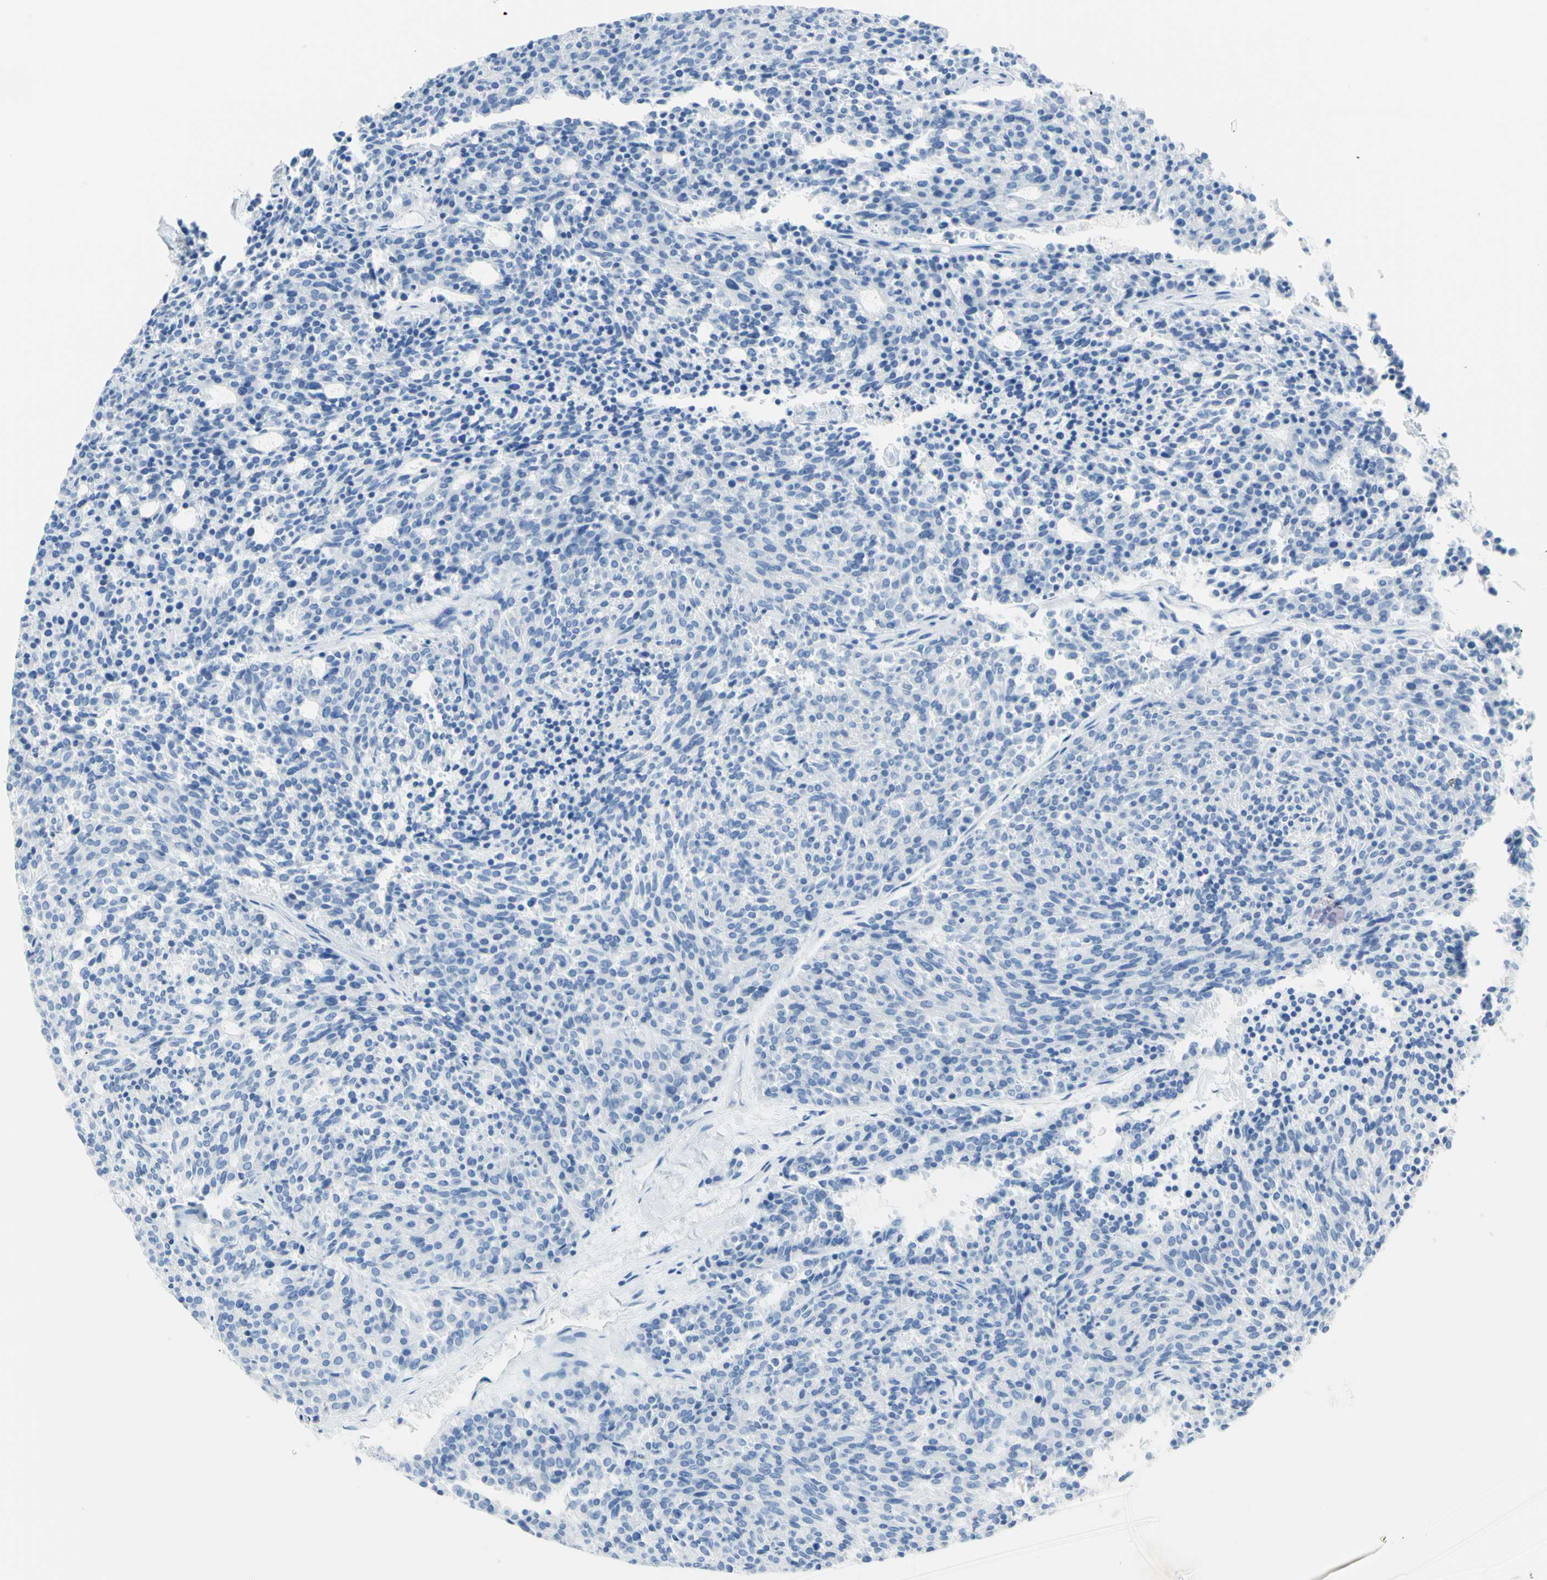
{"staining": {"intensity": "negative", "quantity": "none", "location": "none"}, "tissue": "carcinoid", "cell_type": "Tumor cells", "image_type": "cancer", "snomed": [{"axis": "morphology", "description": "Carcinoid, malignant, NOS"}, {"axis": "topography", "description": "Pancreas"}], "caption": "Immunohistochemistry (IHC) of carcinoid exhibits no positivity in tumor cells.", "gene": "CYSLTR1", "patient": {"sex": "female", "age": 54}}